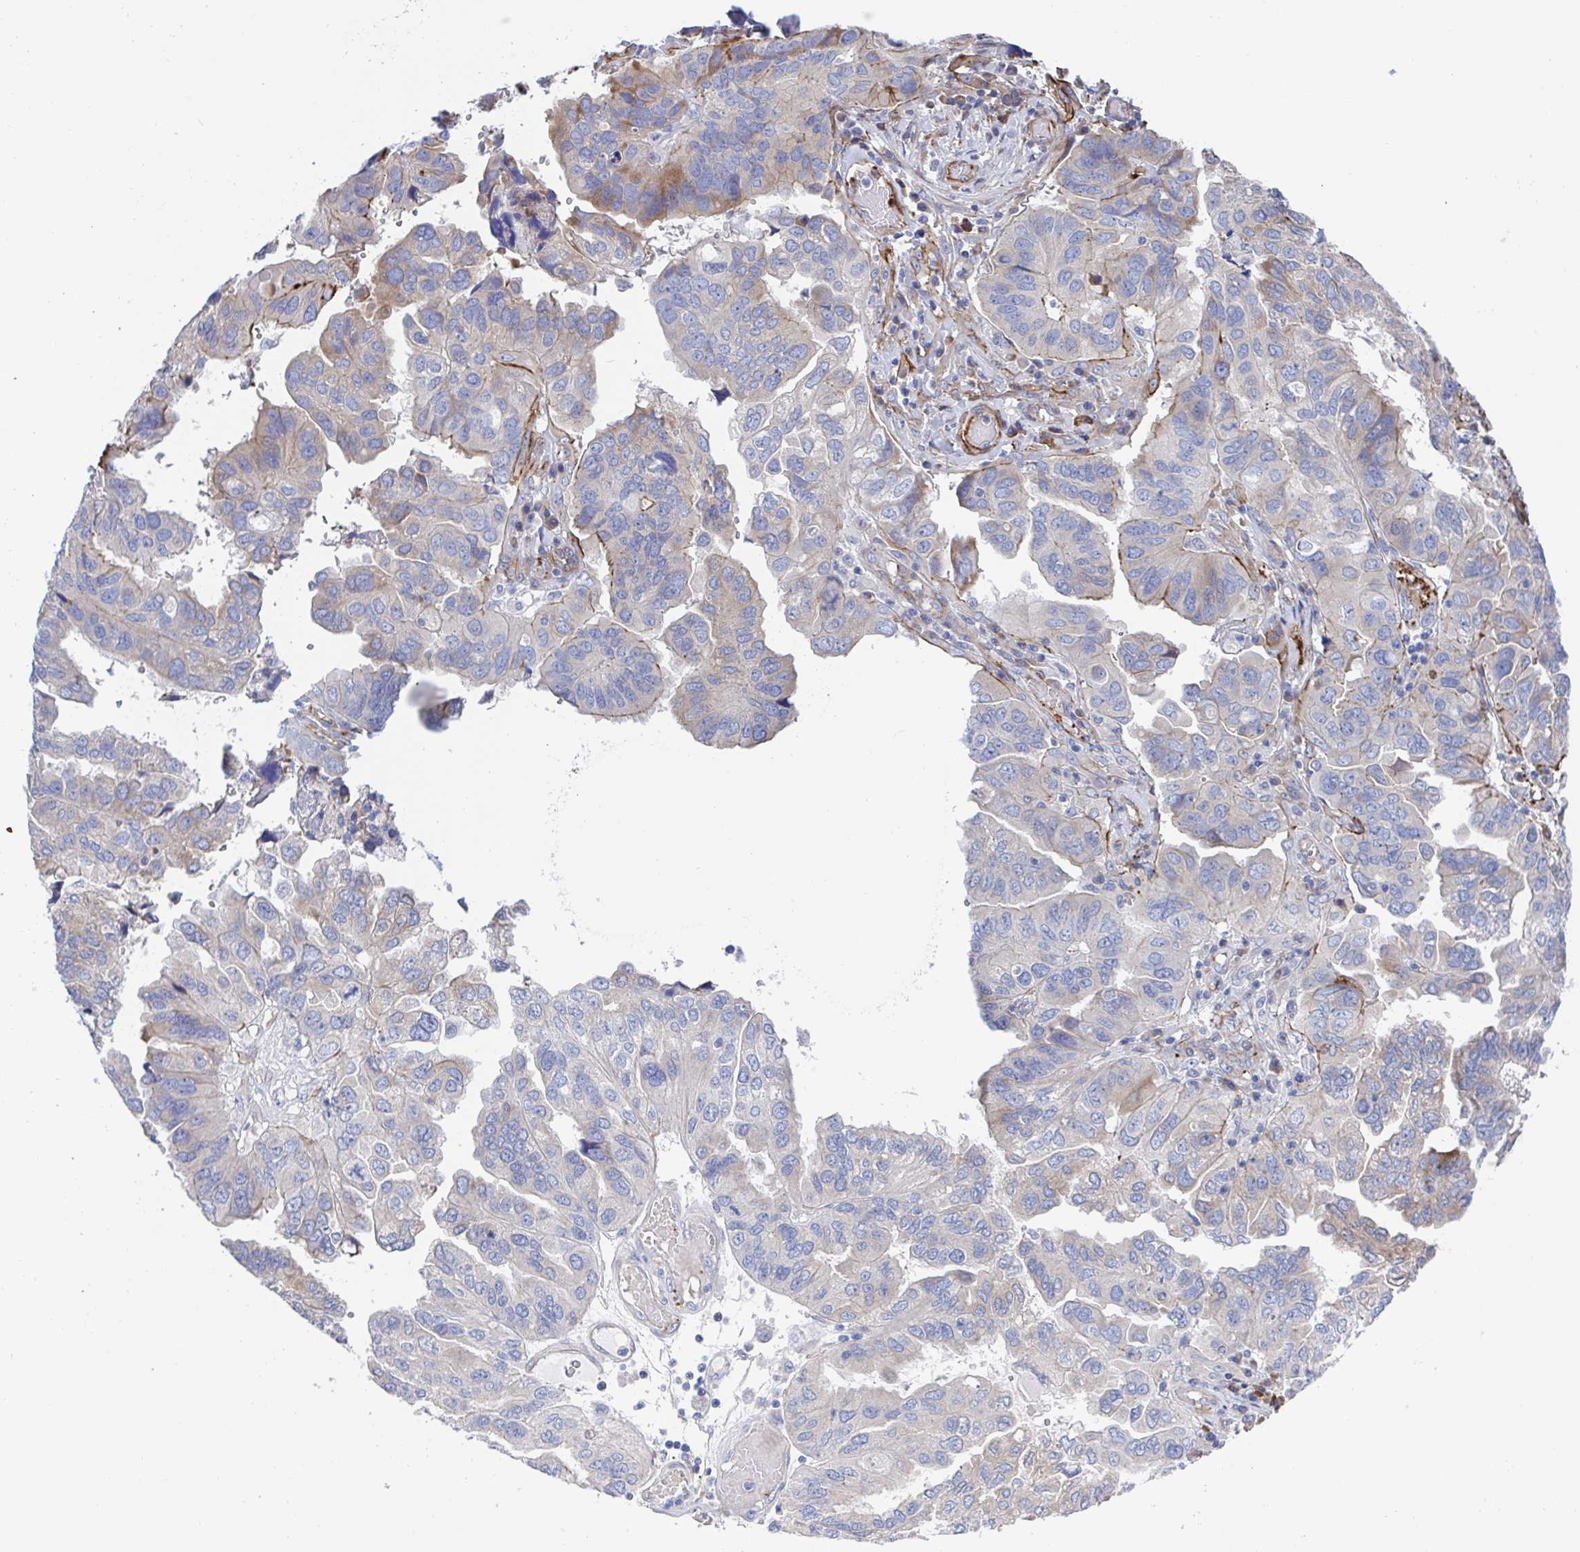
{"staining": {"intensity": "negative", "quantity": "none", "location": "none"}, "tissue": "ovarian cancer", "cell_type": "Tumor cells", "image_type": "cancer", "snomed": [{"axis": "morphology", "description": "Cystadenocarcinoma, serous, NOS"}, {"axis": "topography", "description": "Ovary"}], "caption": "Image shows no significant protein staining in tumor cells of ovarian cancer. (Immunohistochemistry, brightfield microscopy, high magnification).", "gene": "KLC3", "patient": {"sex": "female", "age": 79}}